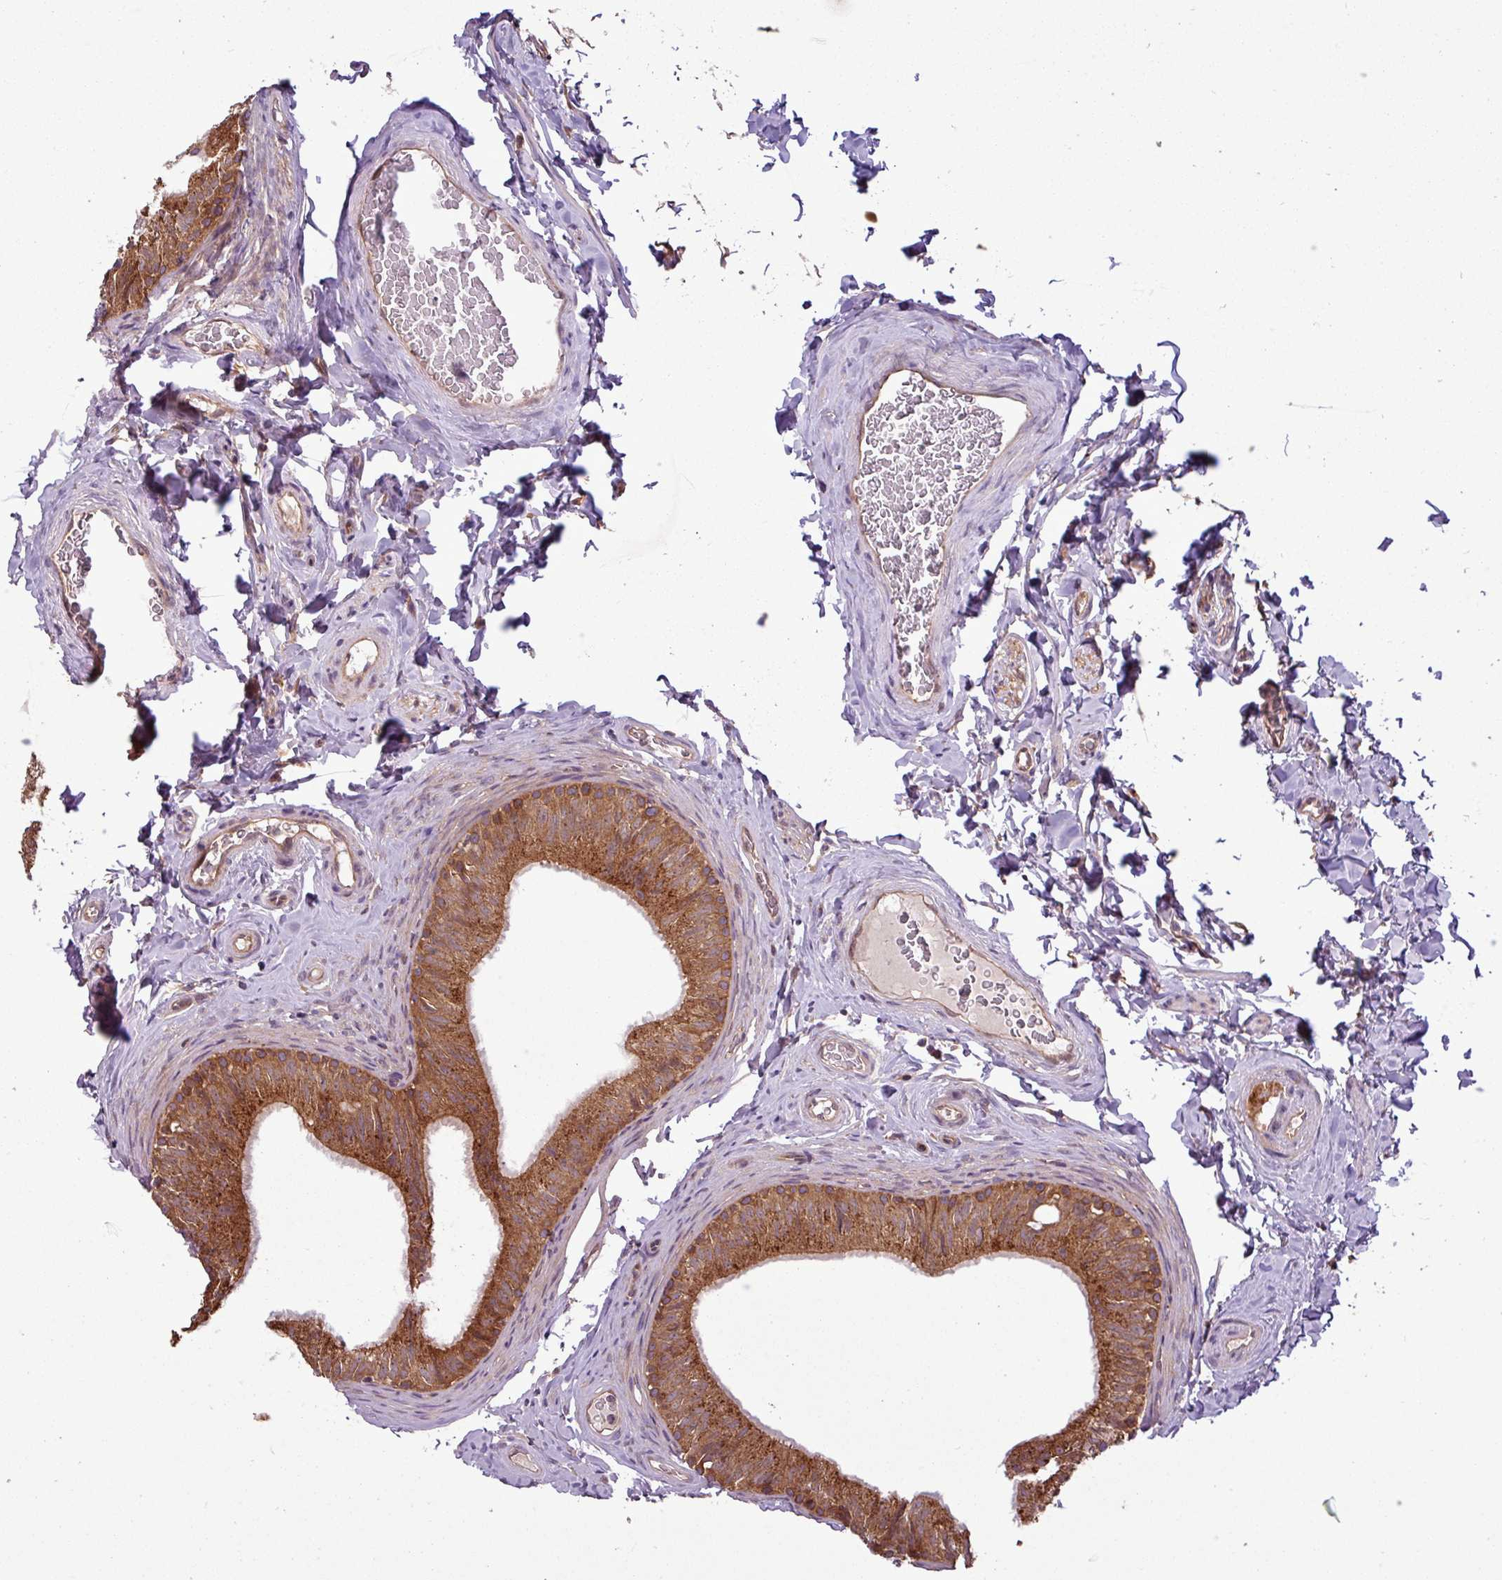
{"staining": {"intensity": "strong", "quantity": ">75%", "location": "cytoplasmic/membranous"}, "tissue": "epididymis", "cell_type": "Glandular cells", "image_type": "normal", "snomed": [{"axis": "morphology", "description": "Normal tissue, NOS"}, {"axis": "topography", "description": "Epididymis"}], "caption": "Epididymis stained for a protein (brown) exhibits strong cytoplasmic/membranous positive staining in approximately >75% of glandular cells.", "gene": "SIRPB2", "patient": {"sex": "male", "age": 34}}